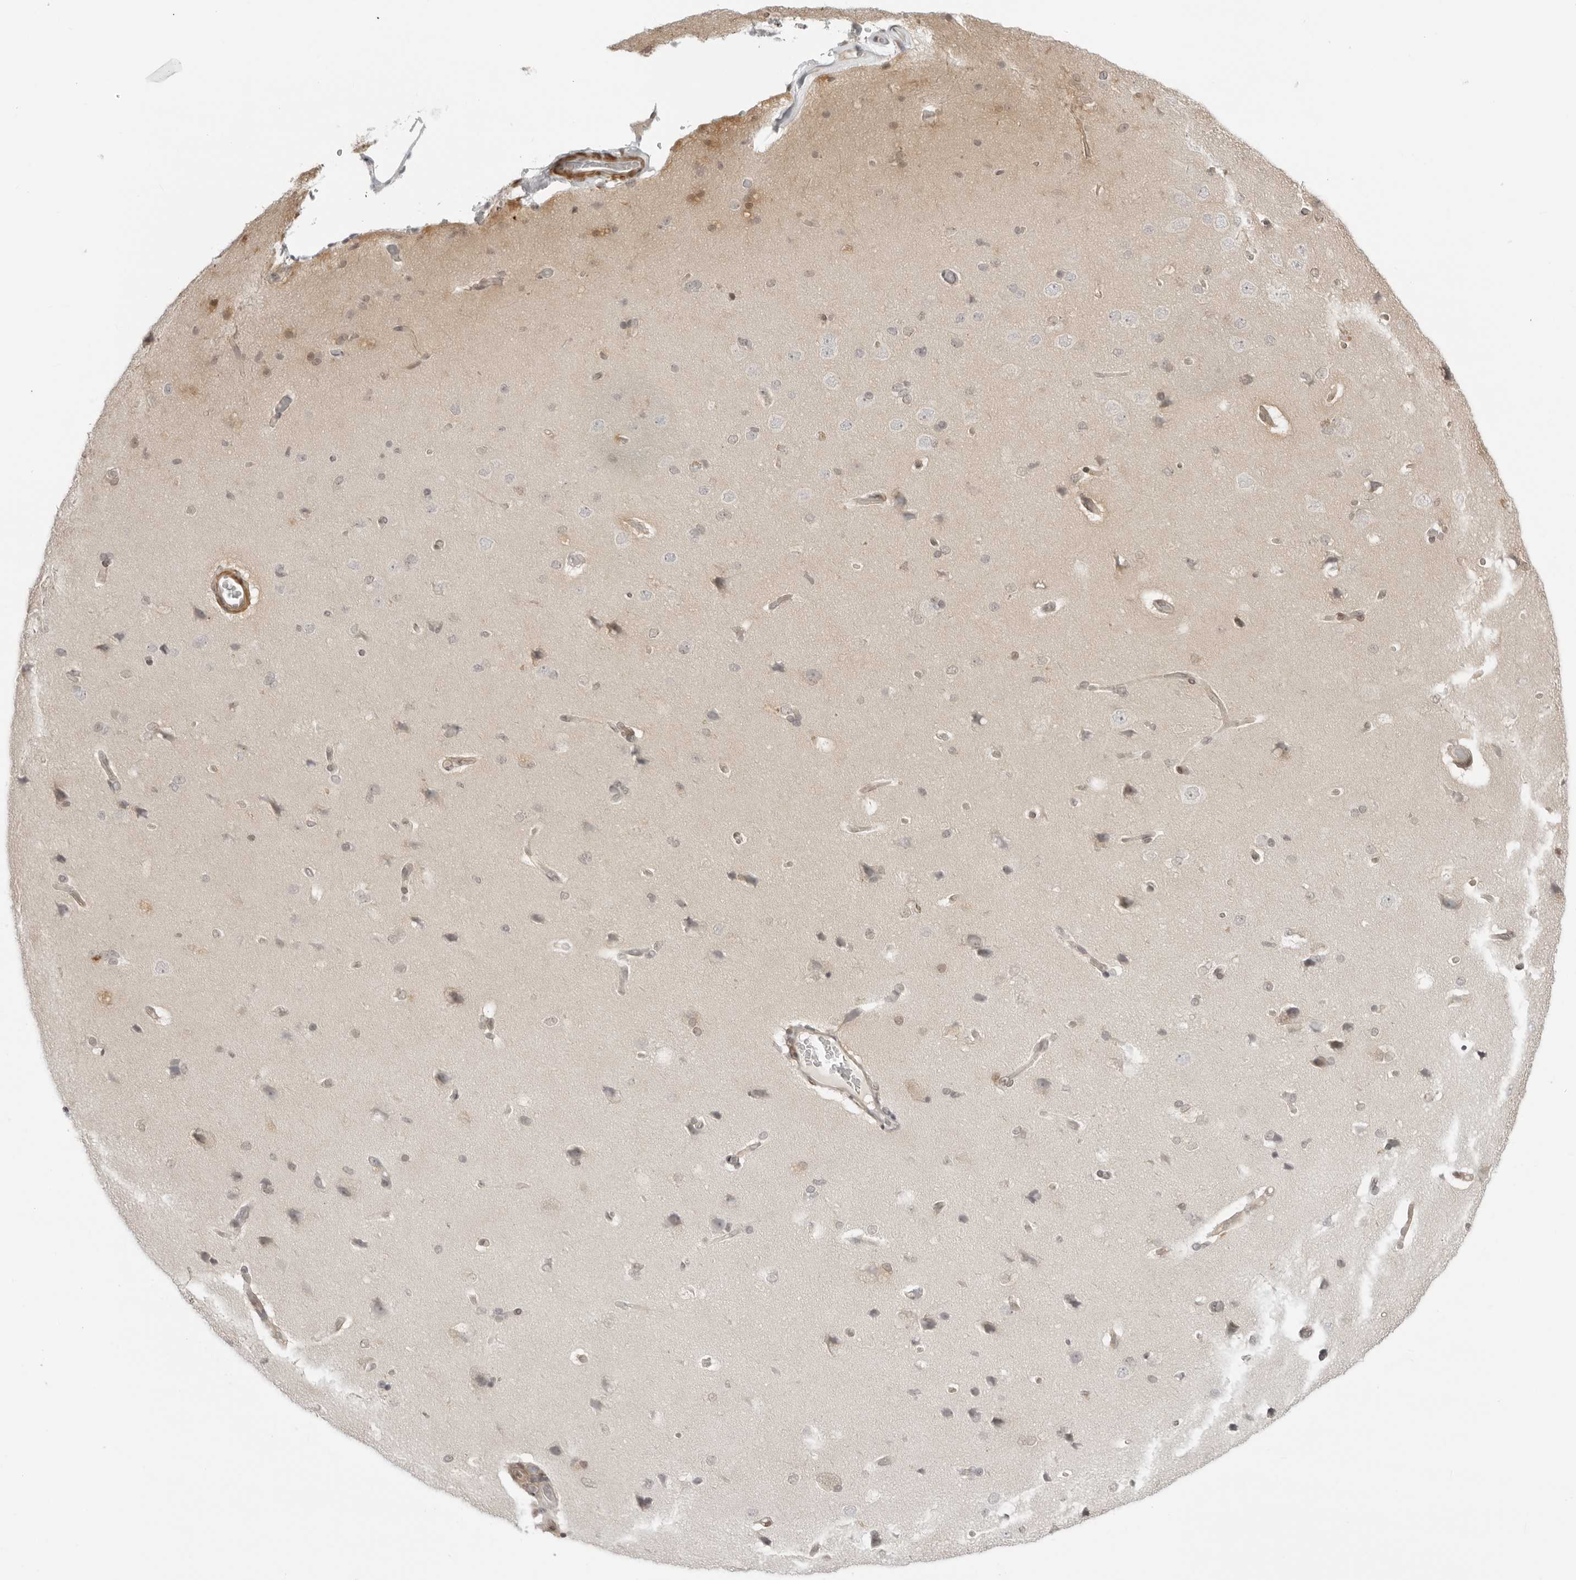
{"staining": {"intensity": "weak", "quantity": ">75%", "location": "cytoplasmic/membranous,nuclear"}, "tissue": "cerebral cortex", "cell_type": "Endothelial cells", "image_type": "normal", "snomed": [{"axis": "morphology", "description": "Normal tissue, NOS"}, {"axis": "topography", "description": "Cerebral cortex"}], "caption": "A high-resolution photomicrograph shows immunohistochemistry (IHC) staining of unremarkable cerebral cortex, which demonstrates weak cytoplasmic/membranous,nuclear positivity in about >75% of endothelial cells.", "gene": "RNF146", "patient": {"sex": "male", "age": 62}}